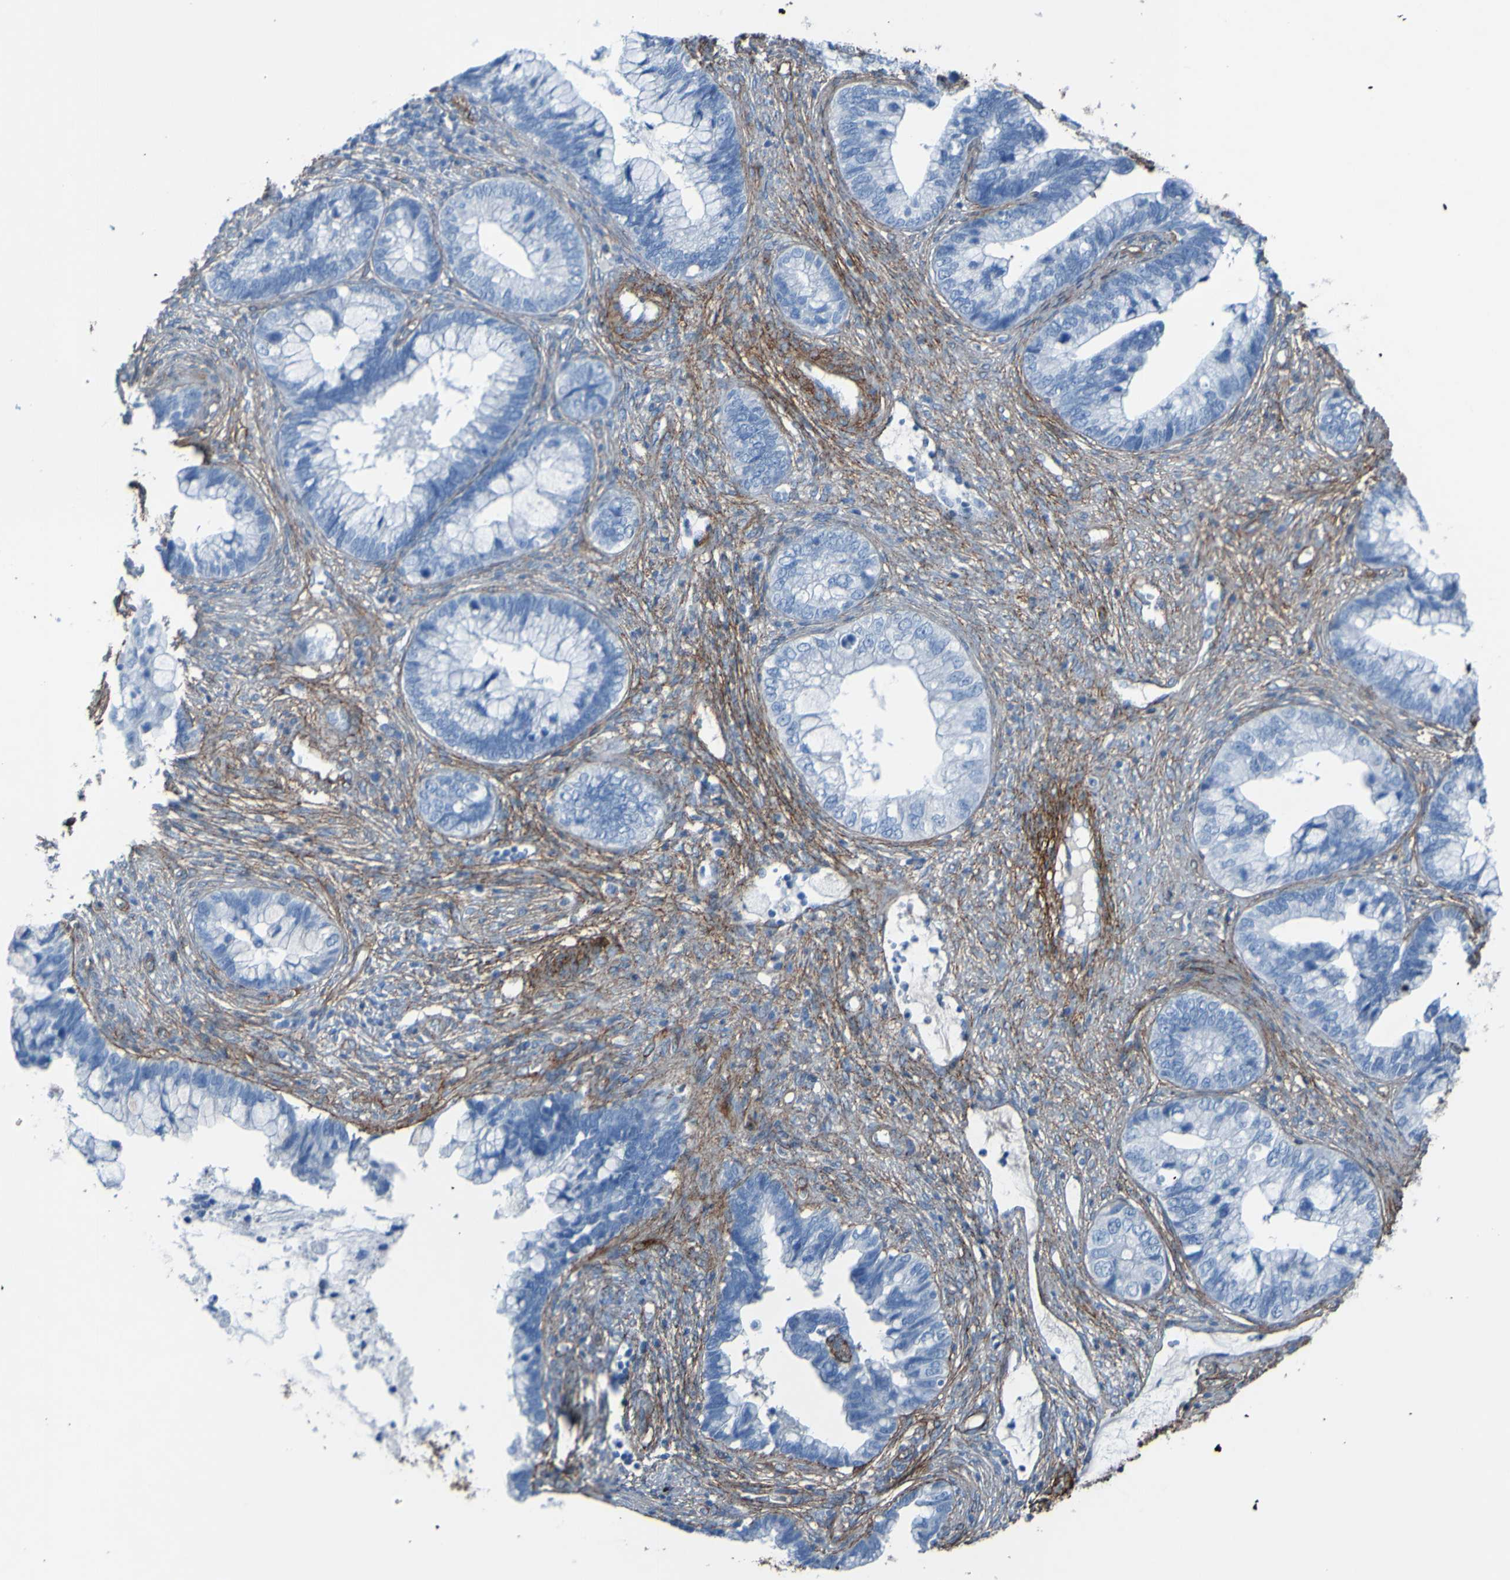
{"staining": {"intensity": "negative", "quantity": "none", "location": "none"}, "tissue": "cervical cancer", "cell_type": "Tumor cells", "image_type": "cancer", "snomed": [{"axis": "morphology", "description": "Adenocarcinoma, NOS"}, {"axis": "topography", "description": "Cervix"}], "caption": "Immunohistochemistry (IHC) image of neoplastic tissue: cervical cancer (adenocarcinoma) stained with DAB (3,3'-diaminobenzidine) displays no significant protein expression in tumor cells.", "gene": "COL4A2", "patient": {"sex": "female", "age": 44}}